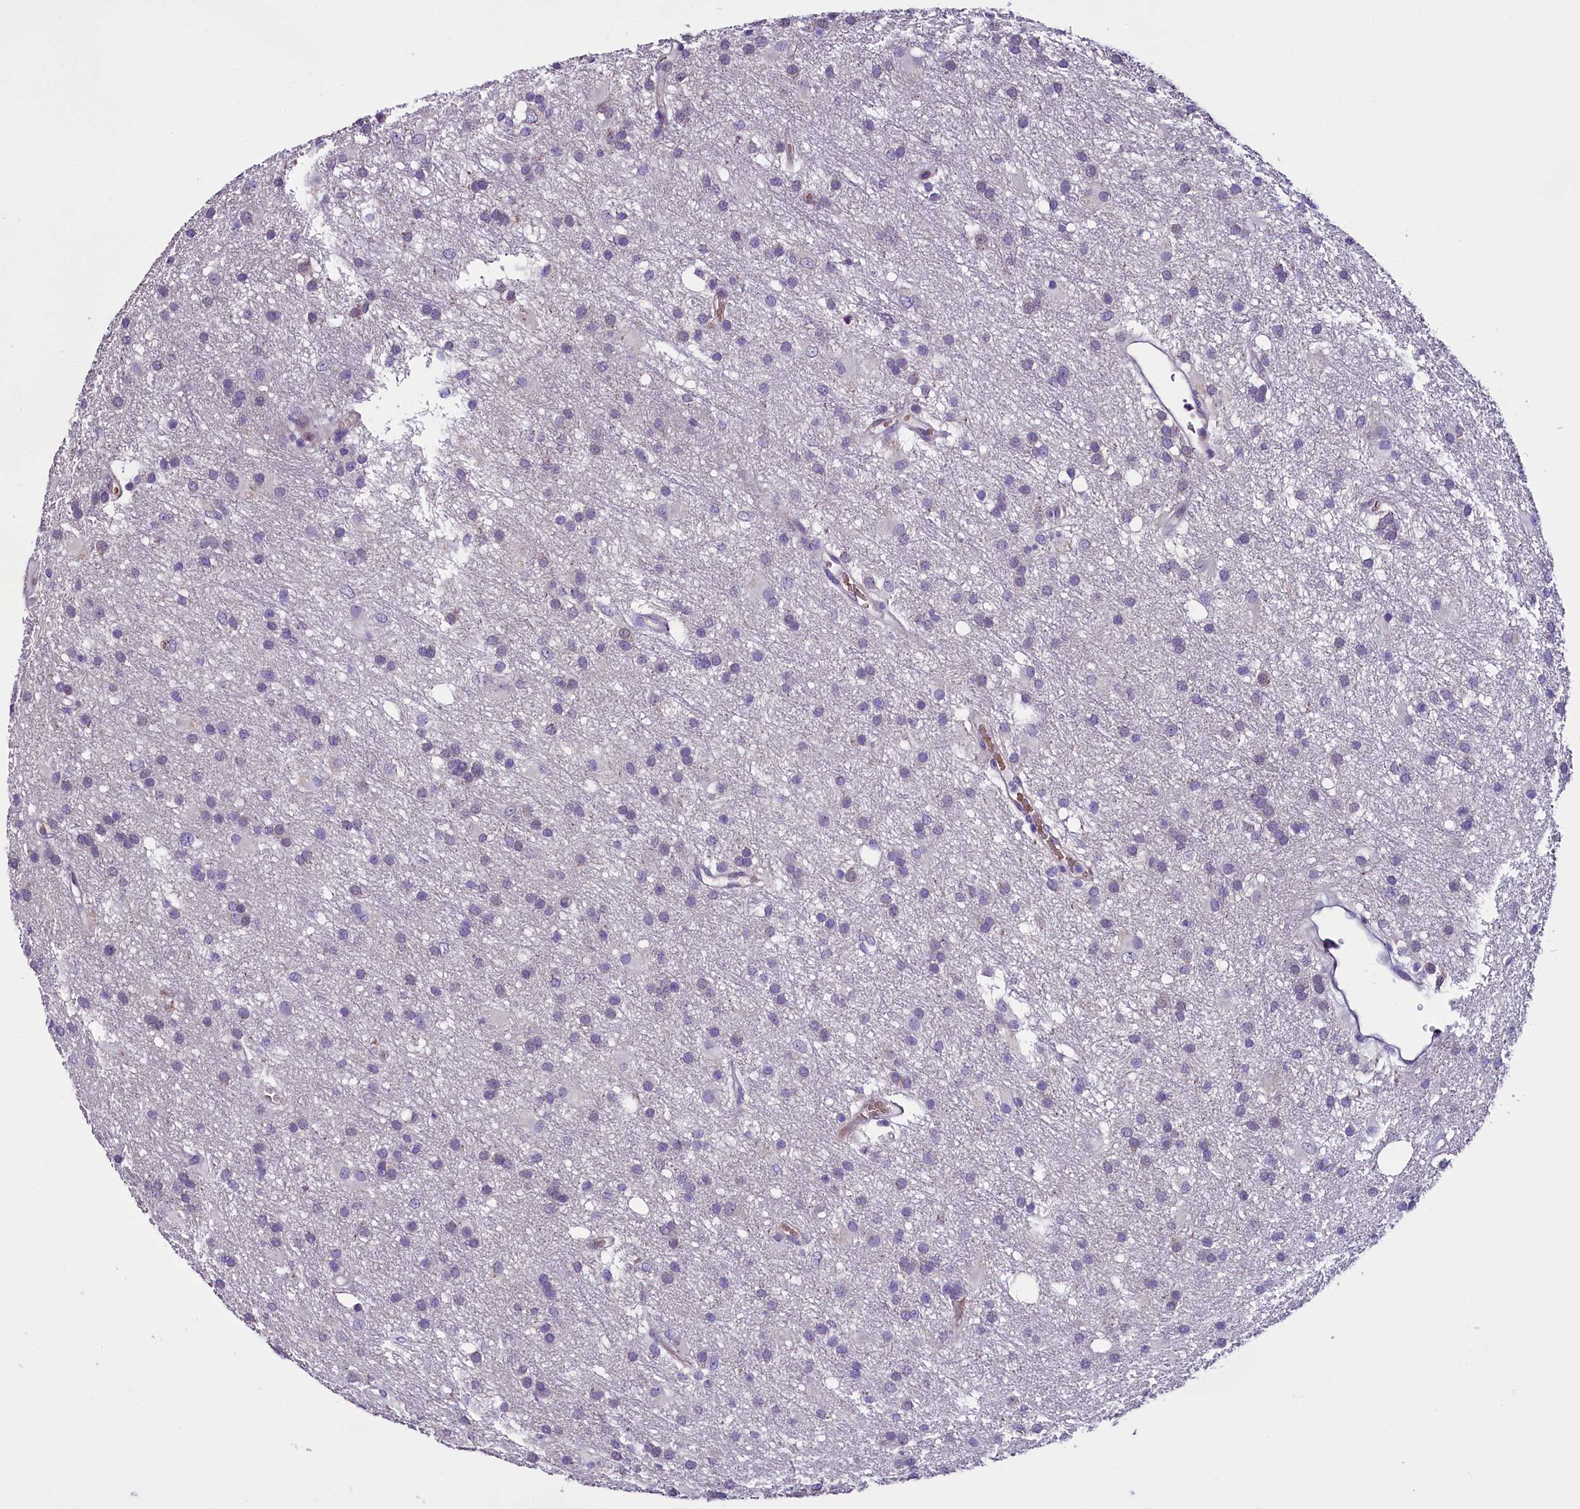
{"staining": {"intensity": "negative", "quantity": "none", "location": "none"}, "tissue": "glioma", "cell_type": "Tumor cells", "image_type": "cancer", "snomed": [{"axis": "morphology", "description": "Glioma, malignant, High grade"}, {"axis": "topography", "description": "Brain"}], "caption": "The image displays no staining of tumor cells in high-grade glioma (malignant). The staining was performed using DAB to visualize the protein expression in brown, while the nuclei were stained in blue with hematoxylin (Magnification: 20x).", "gene": "C9orf40", "patient": {"sex": "male", "age": 77}}